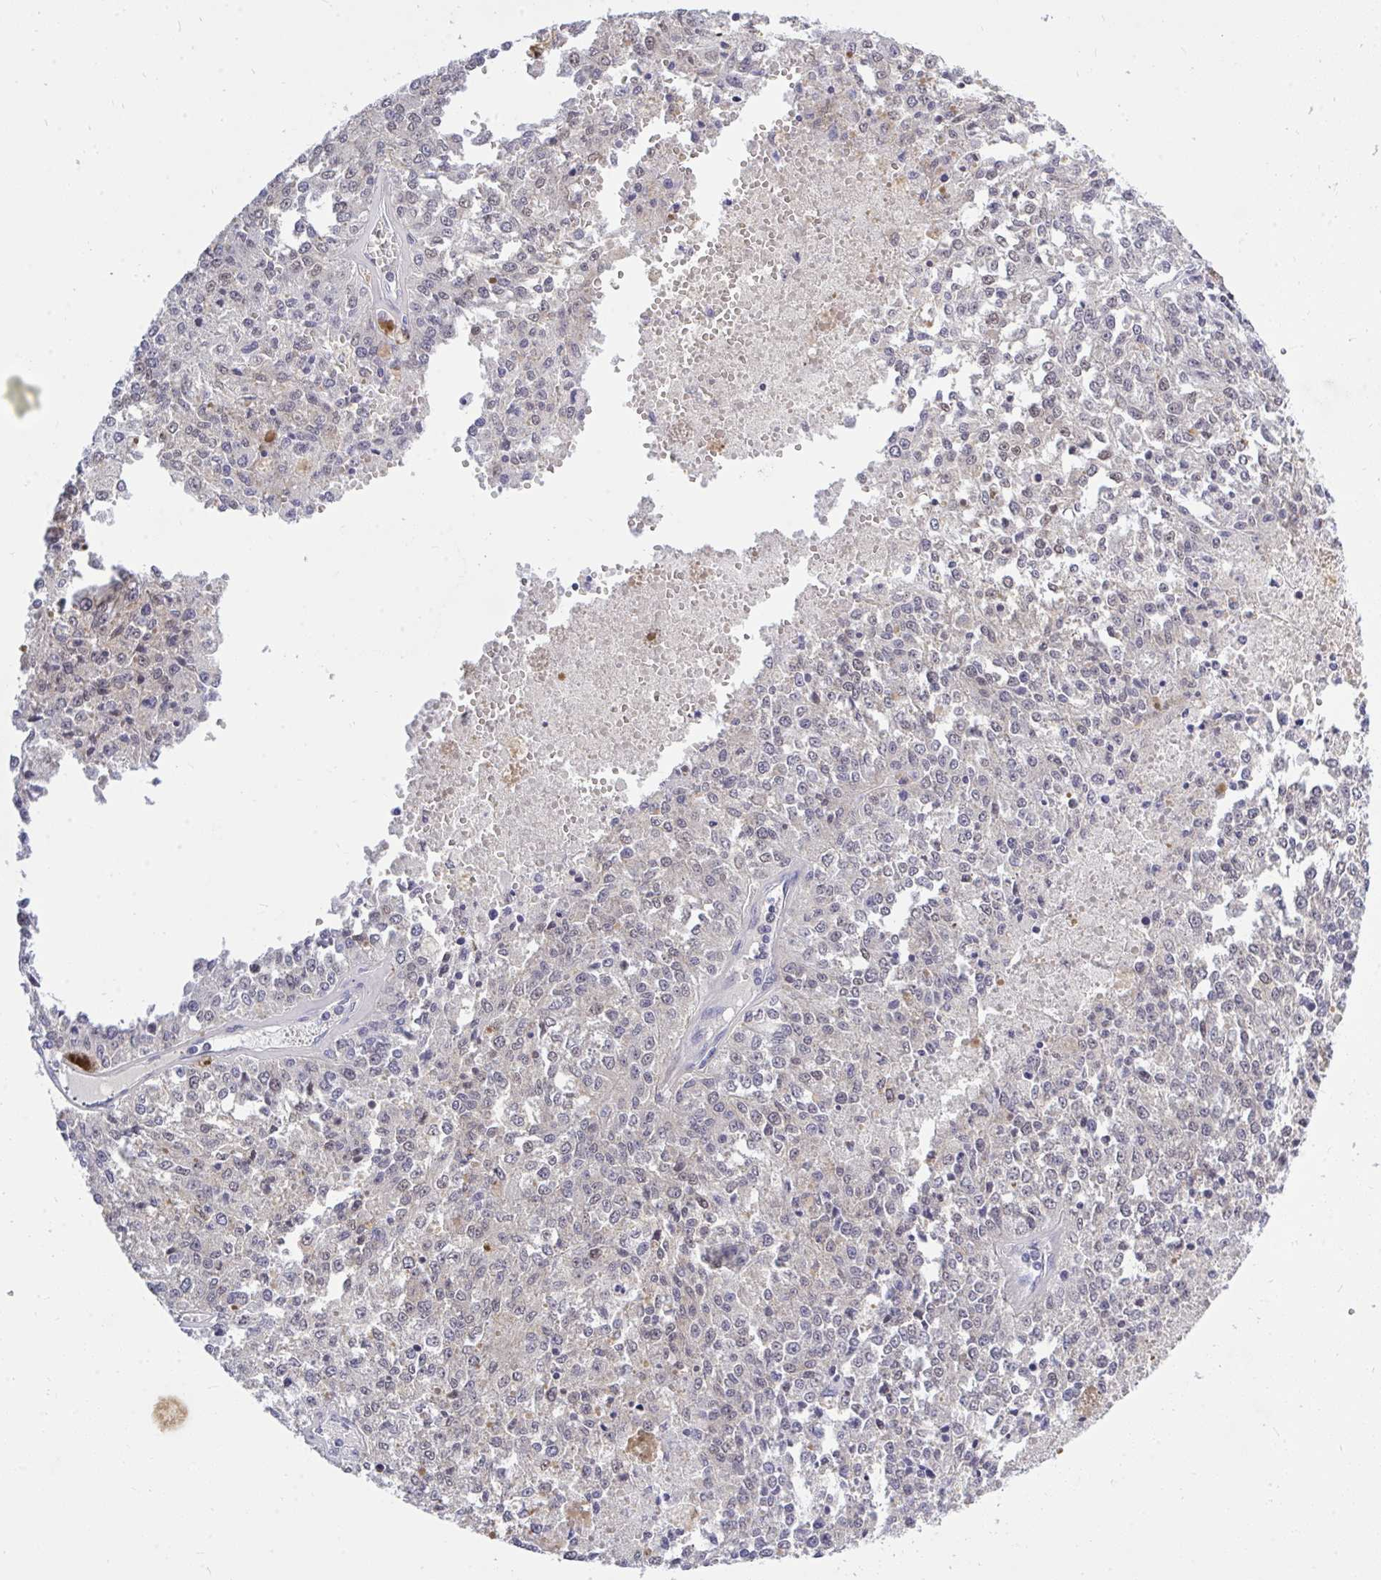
{"staining": {"intensity": "negative", "quantity": "none", "location": "none"}, "tissue": "melanoma", "cell_type": "Tumor cells", "image_type": "cancer", "snomed": [{"axis": "morphology", "description": "Malignant melanoma, Metastatic site"}, {"axis": "topography", "description": "Lymph node"}], "caption": "Tumor cells are negative for brown protein staining in melanoma. (Brightfield microscopy of DAB (3,3'-diaminobenzidine) immunohistochemistry (IHC) at high magnification).", "gene": "THOP1", "patient": {"sex": "female", "age": 64}}